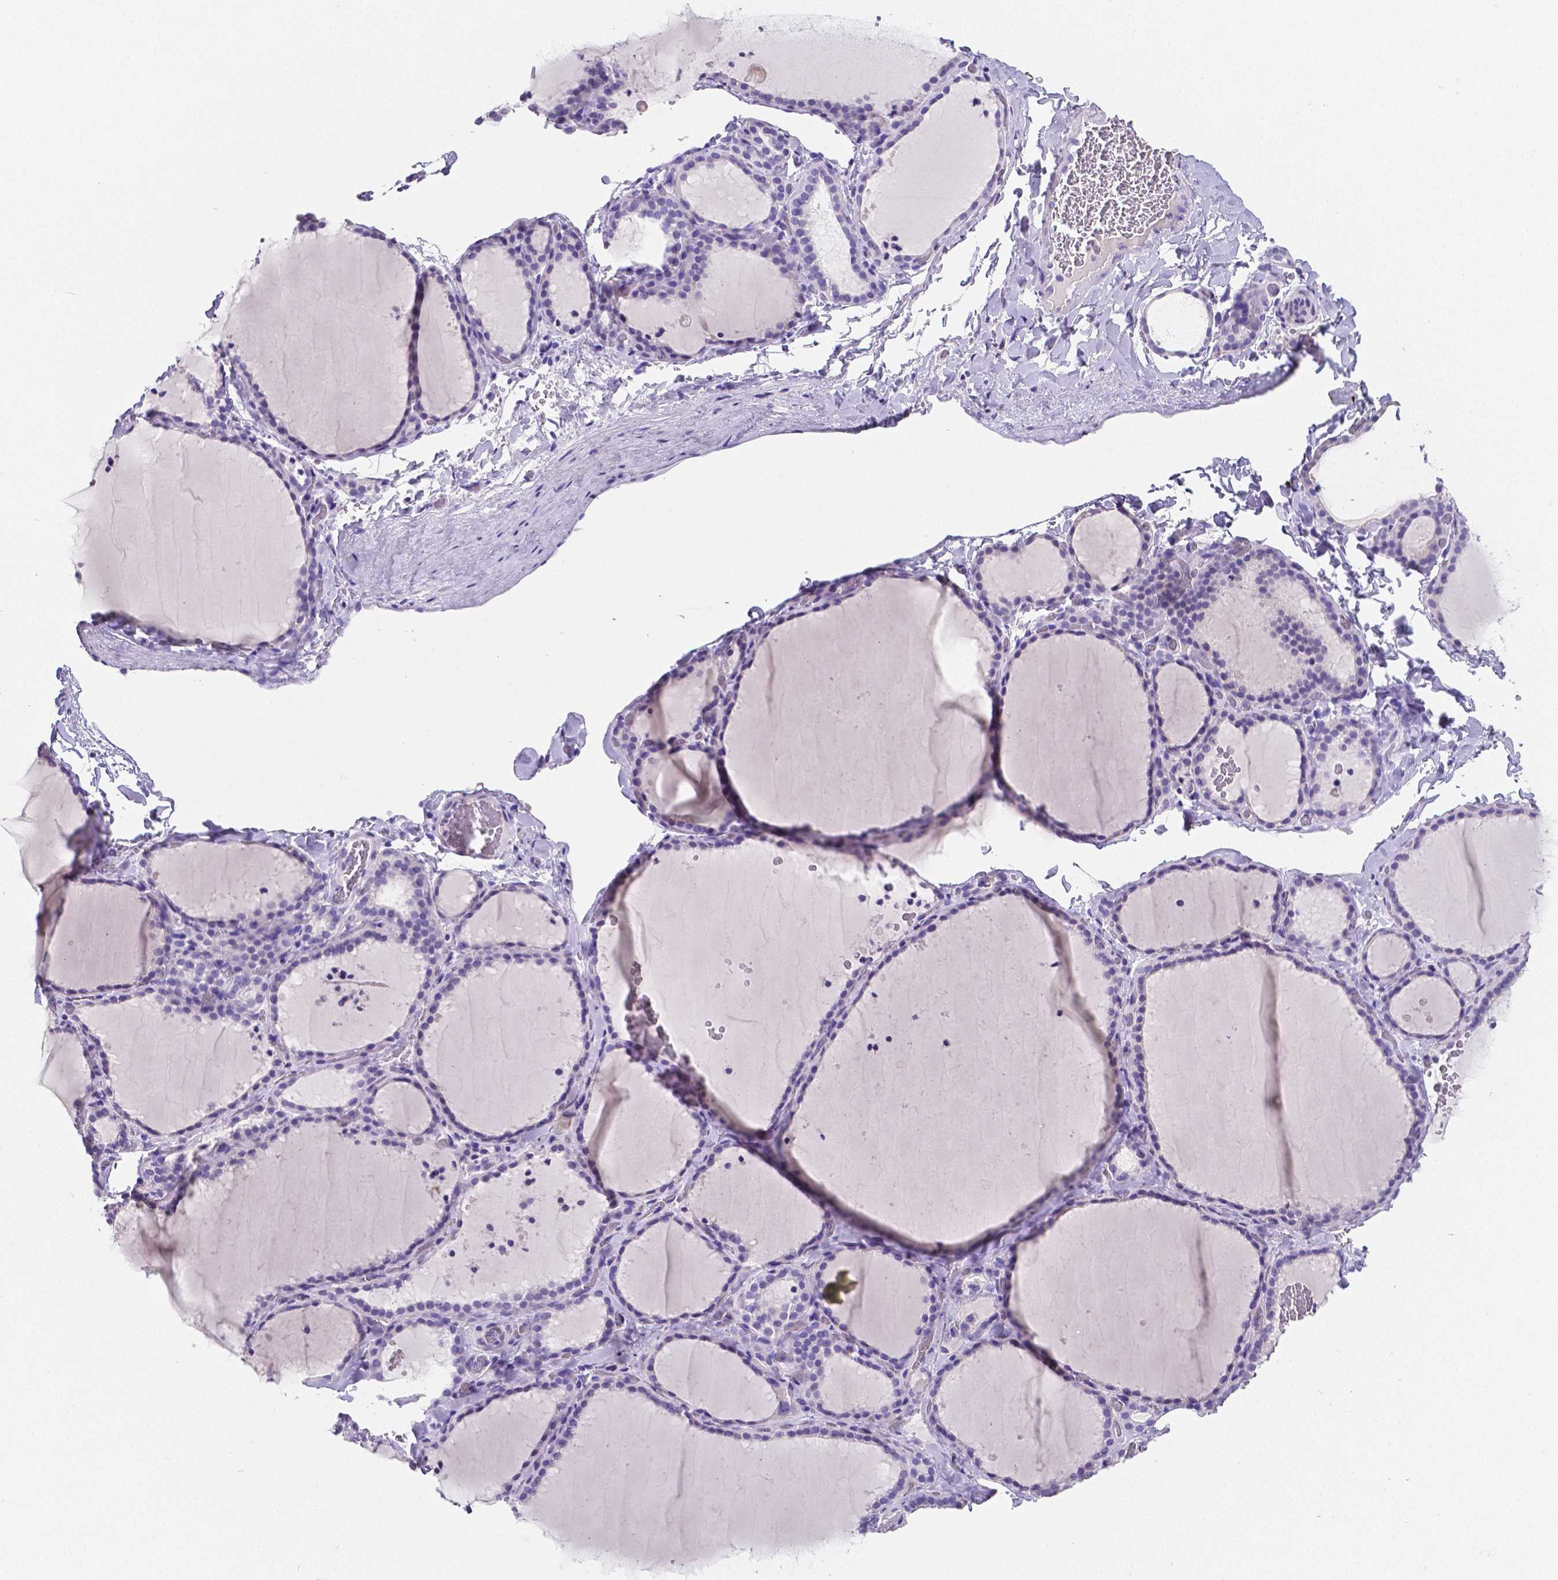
{"staining": {"intensity": "negative", "quantity": "none", "location": "none"}, "tissue": "thyroid gland", "cell_type": "Glandular cells", "image_type": "normal", "snomed": [{"axis": "morphology", "description": "Normal tissue, NOS"}, {"axis": "topography", "description": "Thyroid gland"}], "caption": "Glandular cells are negative for protein expression in benign human thyroid gland. (Stains: DAB immunohistochemistry with hematoxylin counter stain, Microscopy: brightfield microscopy at high magnification).", "gene": "SATB2", "patient": {"sex": "female", "age": 22}}